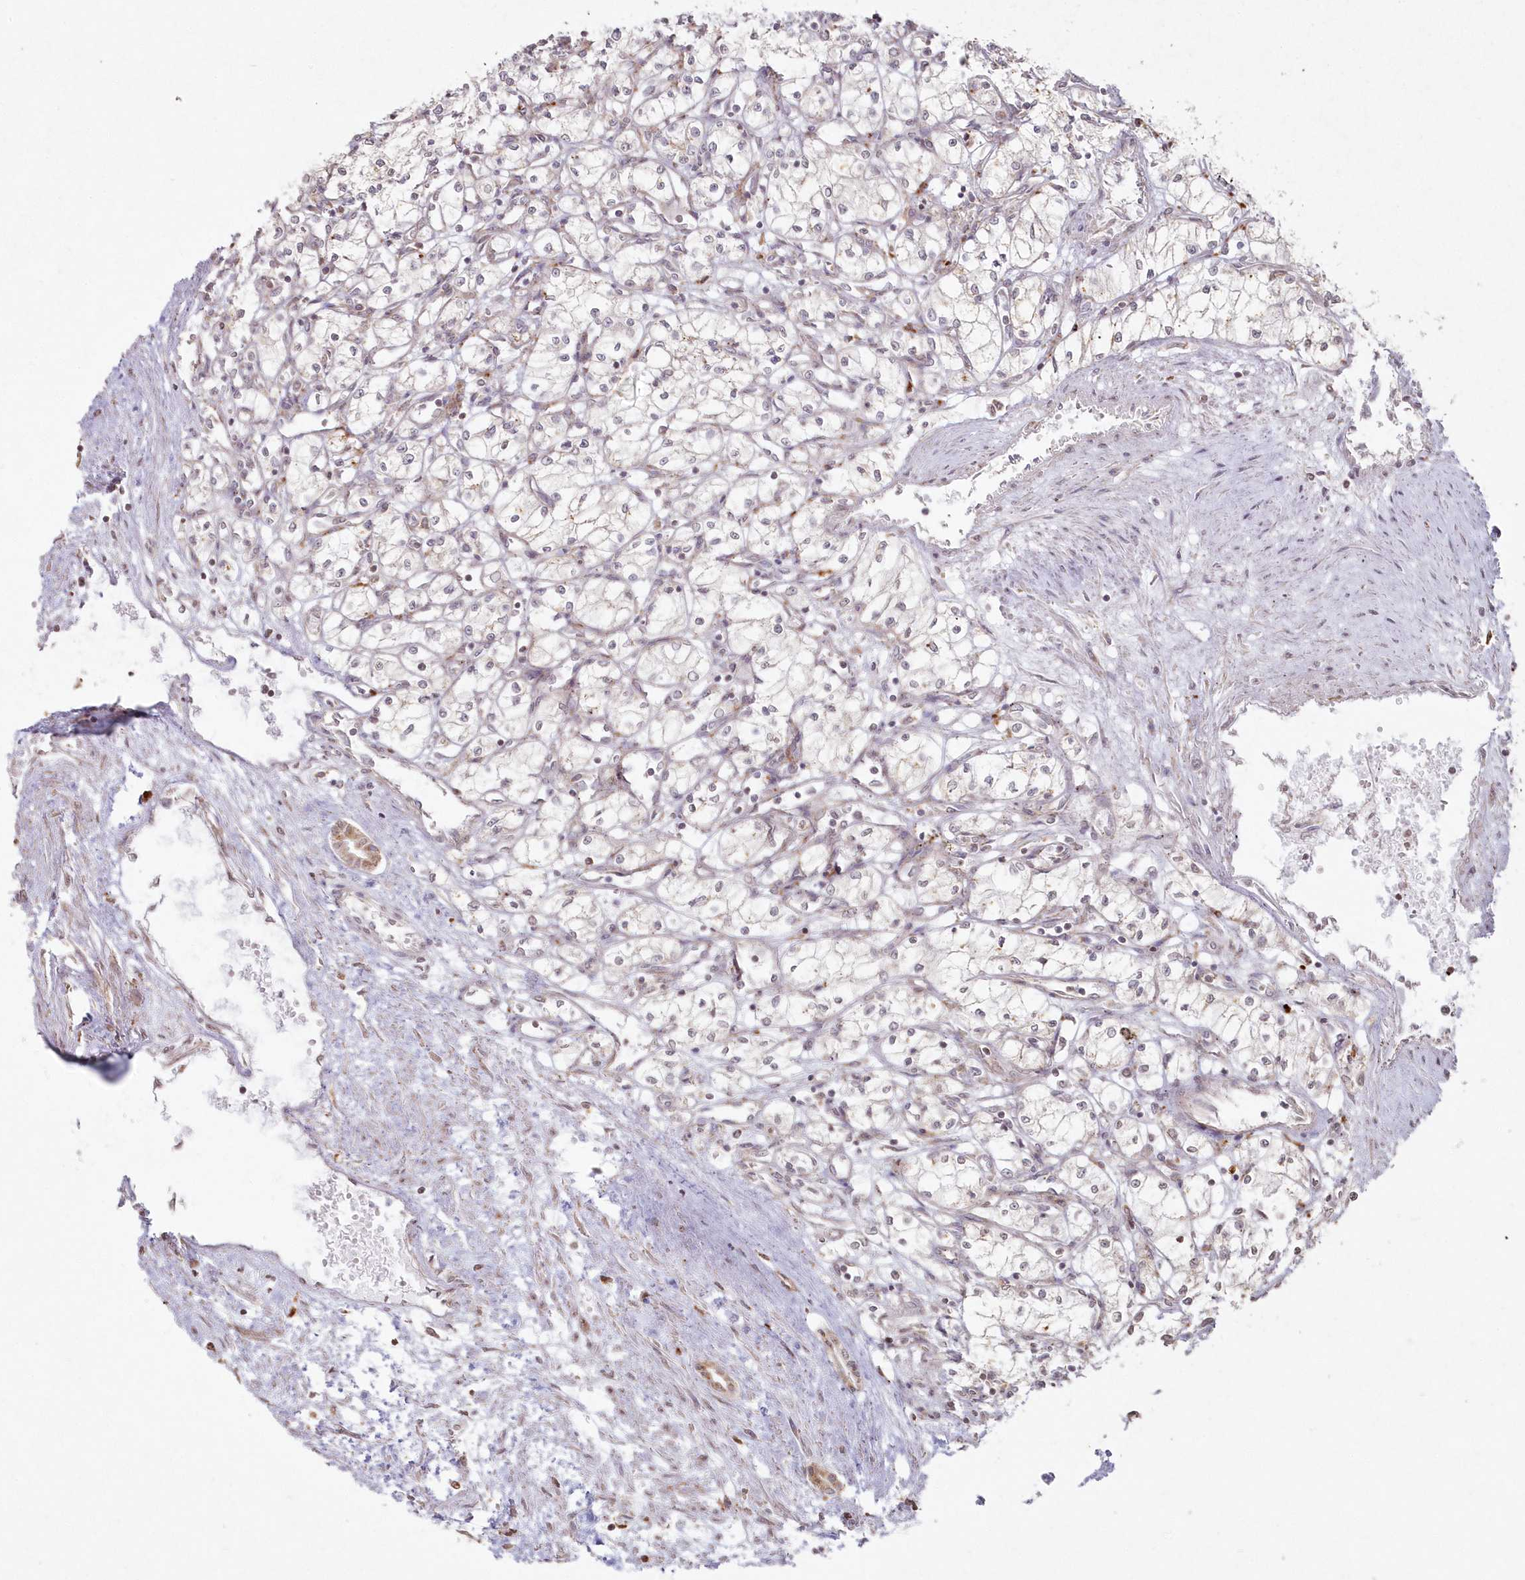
{"staining": {"intensity": "negative", "quantity": "none", "location": "none"}, "tissue": "renal cancer", "cell_type": "Tumor cells", "image_type": "cancer", "snomed": [{"axis": "morphology", "description": "Adenocarcinoma, NOS"}, {"axis": "topography", "description": "Kidney"}], "caption": "A high-resolution histopathology image shows IHC staining of renal cancer, which demonstrates no significant expression in tumor cells. Brightfield microscopy of IHC stained with DAB (3,3'-diaminobenzidine) (brown) and hematoxylin (blue), captured at high magnification.", "gene": "ARSB", "patient": {"sex": "male", "age": 59}}